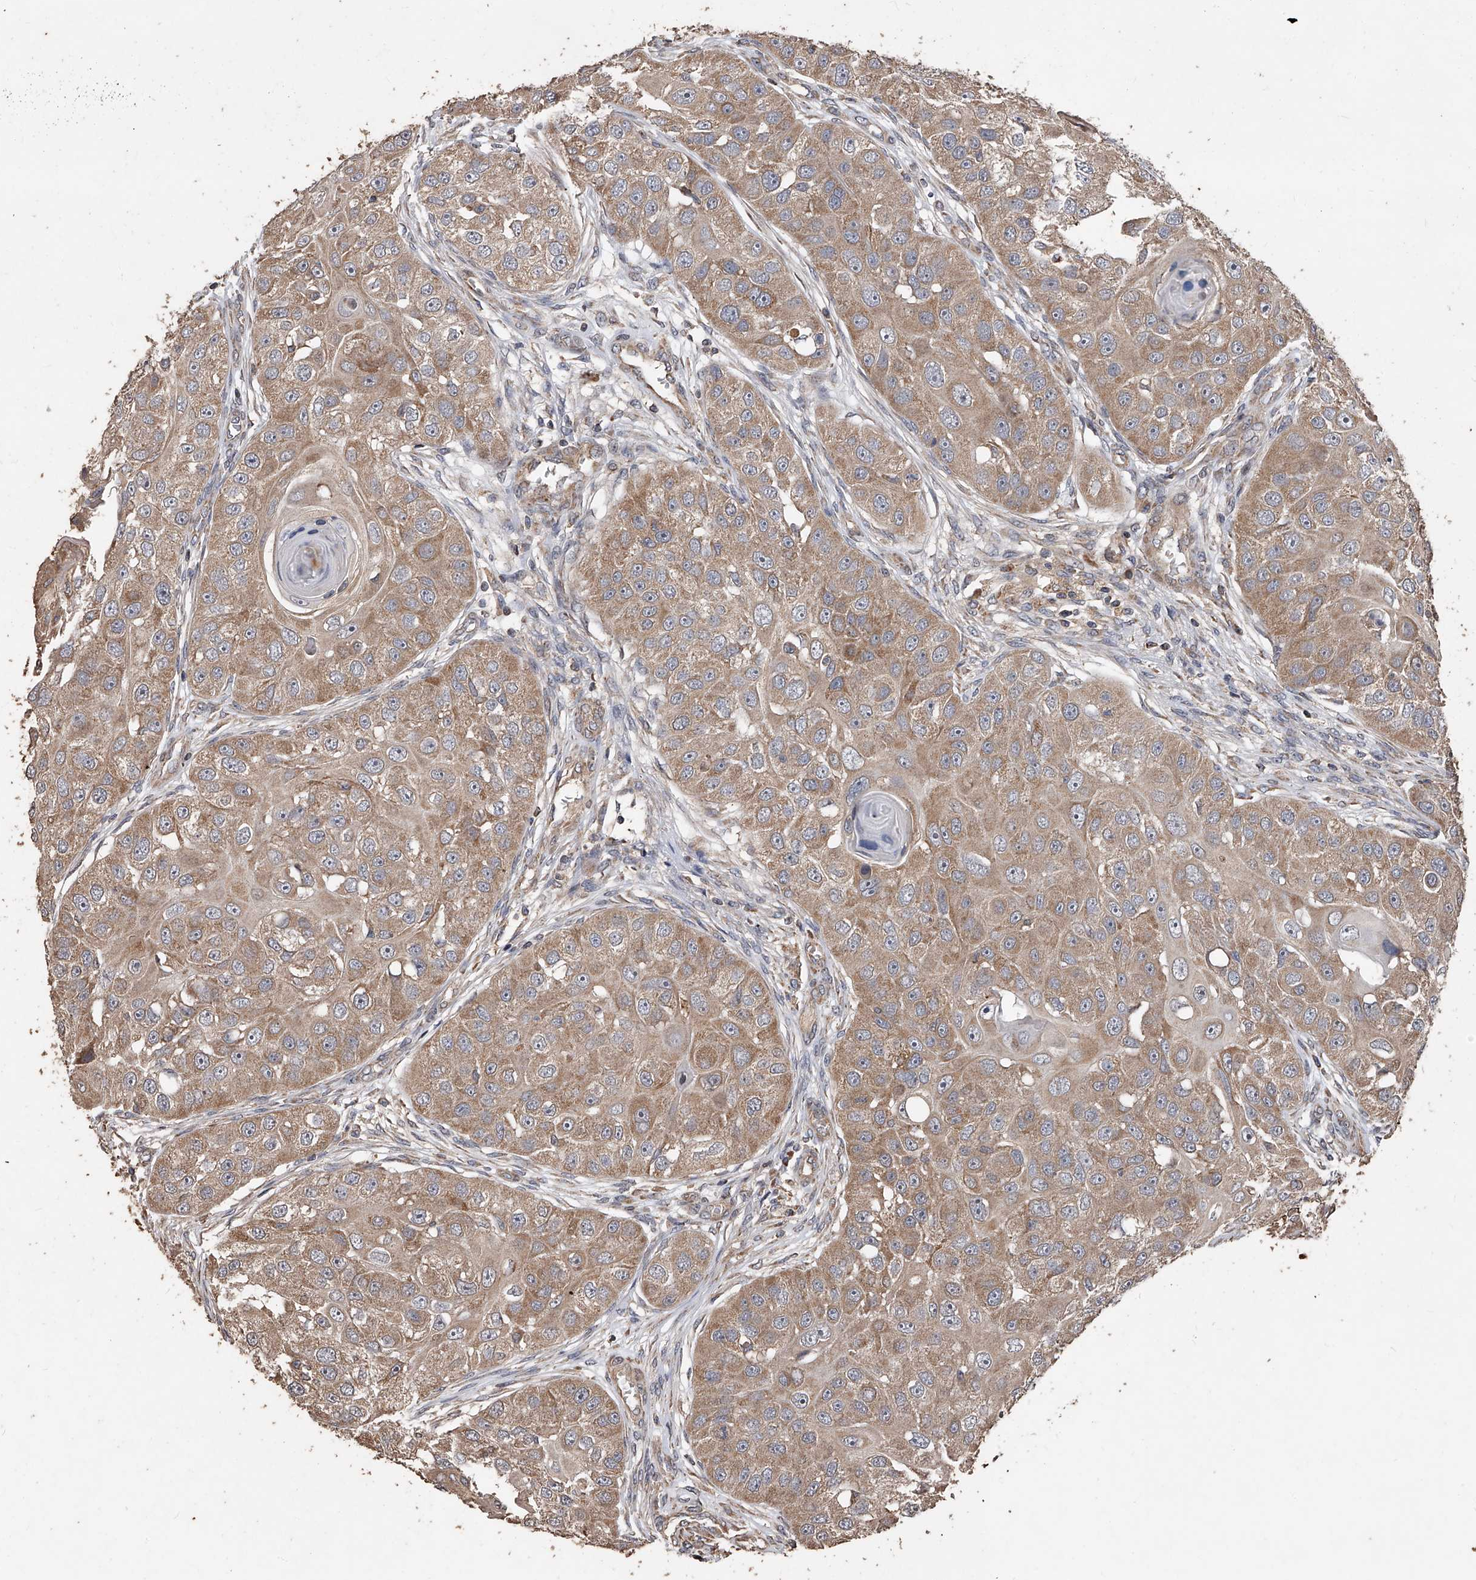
{"staining": {"intensity": "moderate", "quantity": ">75%", "location": "cytoplasmic/membranous"}, "tissue": "head and neck cancer", "cell_type": "Tumor cells", "image_type": "cancer", "snomed": [{"axis": "morphology", "description": "Normal tissue, NOS"}, {"axis": "morphology", "description": "Squamous cell carcinoma, NOS"}, {"axis": "topography", "description": "Skeletal muscle"}, {"axis": "topography", "description": "Head-Neck"}], "caption": "A high-resolution photomicrograph shows immunohistochemistry staining of head and neck cancer (squamous cell carcinoma), which exhibits moderate cytoplasmic/membranous staining in approximately >75% of tumor cells.", "gene": "LTV1", "patient": {"sex": "male", "age": 51}}